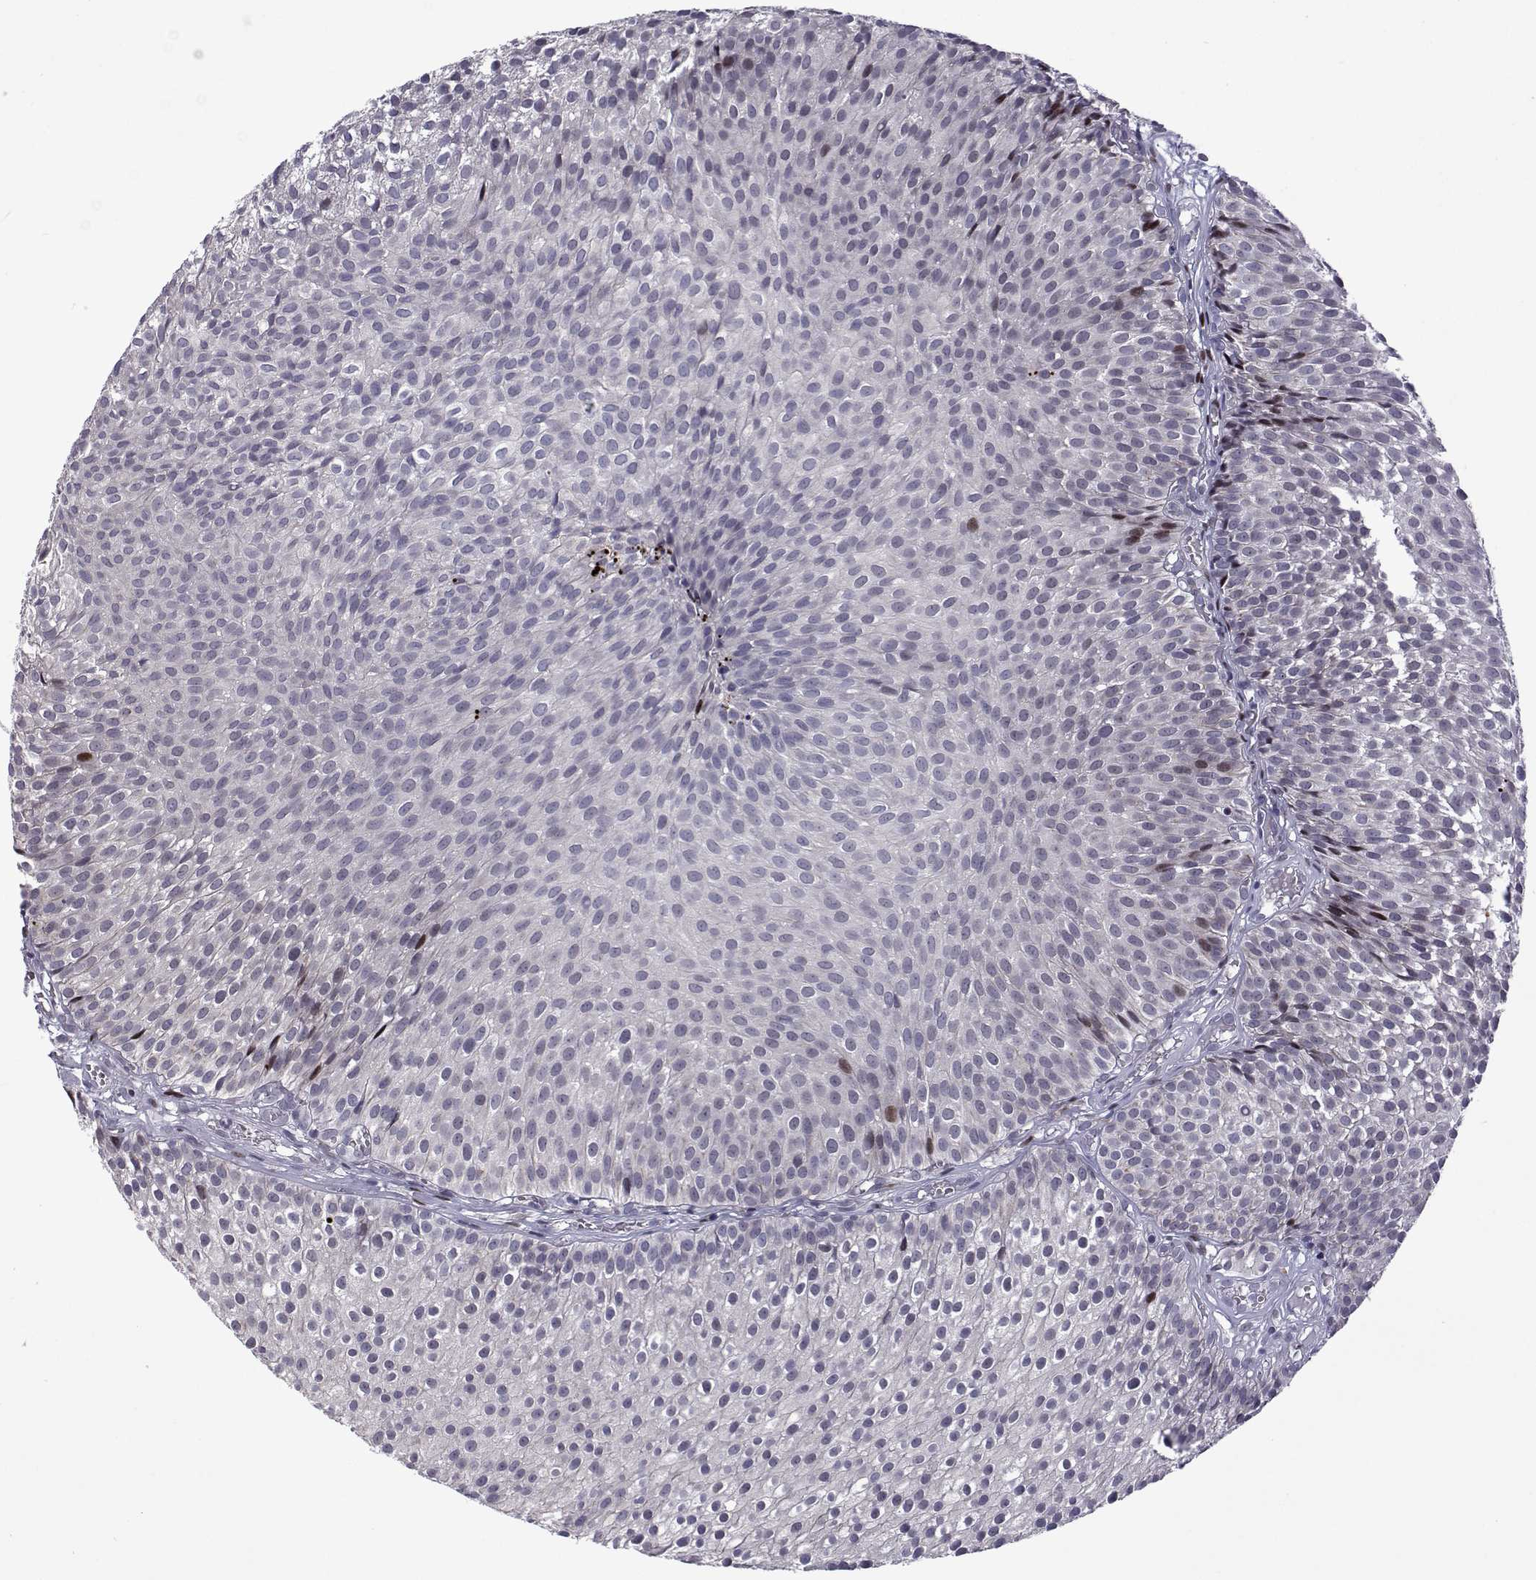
{"staining": {"intensity": "negative", "quantity": "none", "location": "none"}, "tissue": "urothelial cancer", "cell_type": "Tumor cells", "image_type": "cancer", "snomed": [{"axis": "morphology", "description": "Urothelial carcinoma, Low grade"}, {"axis": "topography", "description": "Urinary bladder"}], "caption": "This is an immunohistochemistry (IHC) image of human urothelial cancer. There is no positivity in tumor cells.", "gene": "EFCAB3", "patient": {"sex": "male", "age": 63}}